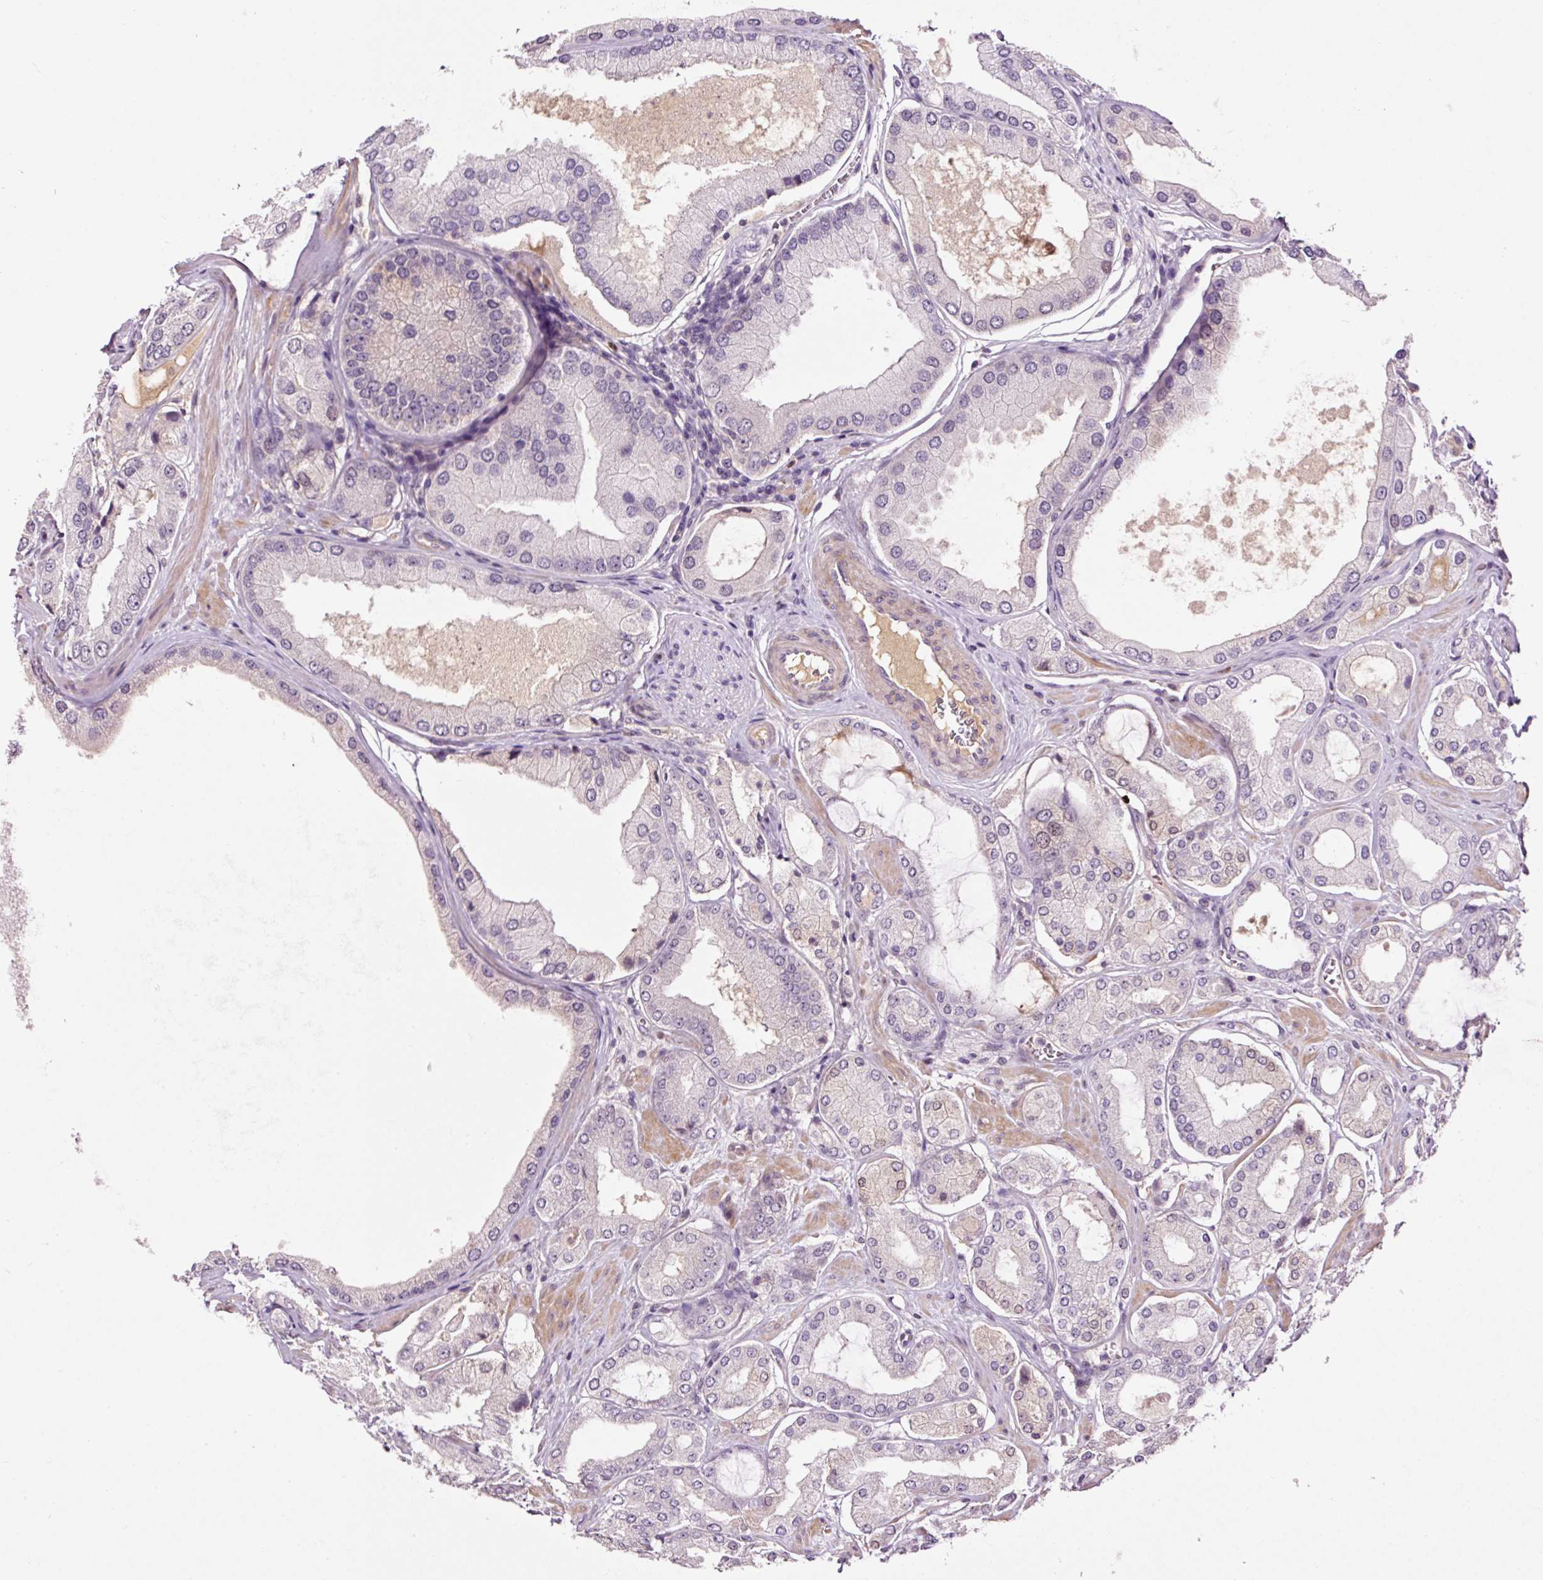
{"staining": {"intensity": "negative", "quantity": "none", "location": "none"}, "tissue": "prostate cancer", "cell_type": "Tumor cells", "image_type": "cancer", "snomed": [{"axis": "morphology", "description": "Adenocarcinoma, Low grade"}, {"axis": "topography", "description": "Prostate"}], "caption": "Tumor cells are negative for brown protein staining in prostate adenocarcinoma (low-grade).", "gene": "DPPA4", "patient": {"sex": "male", "age": 42}}